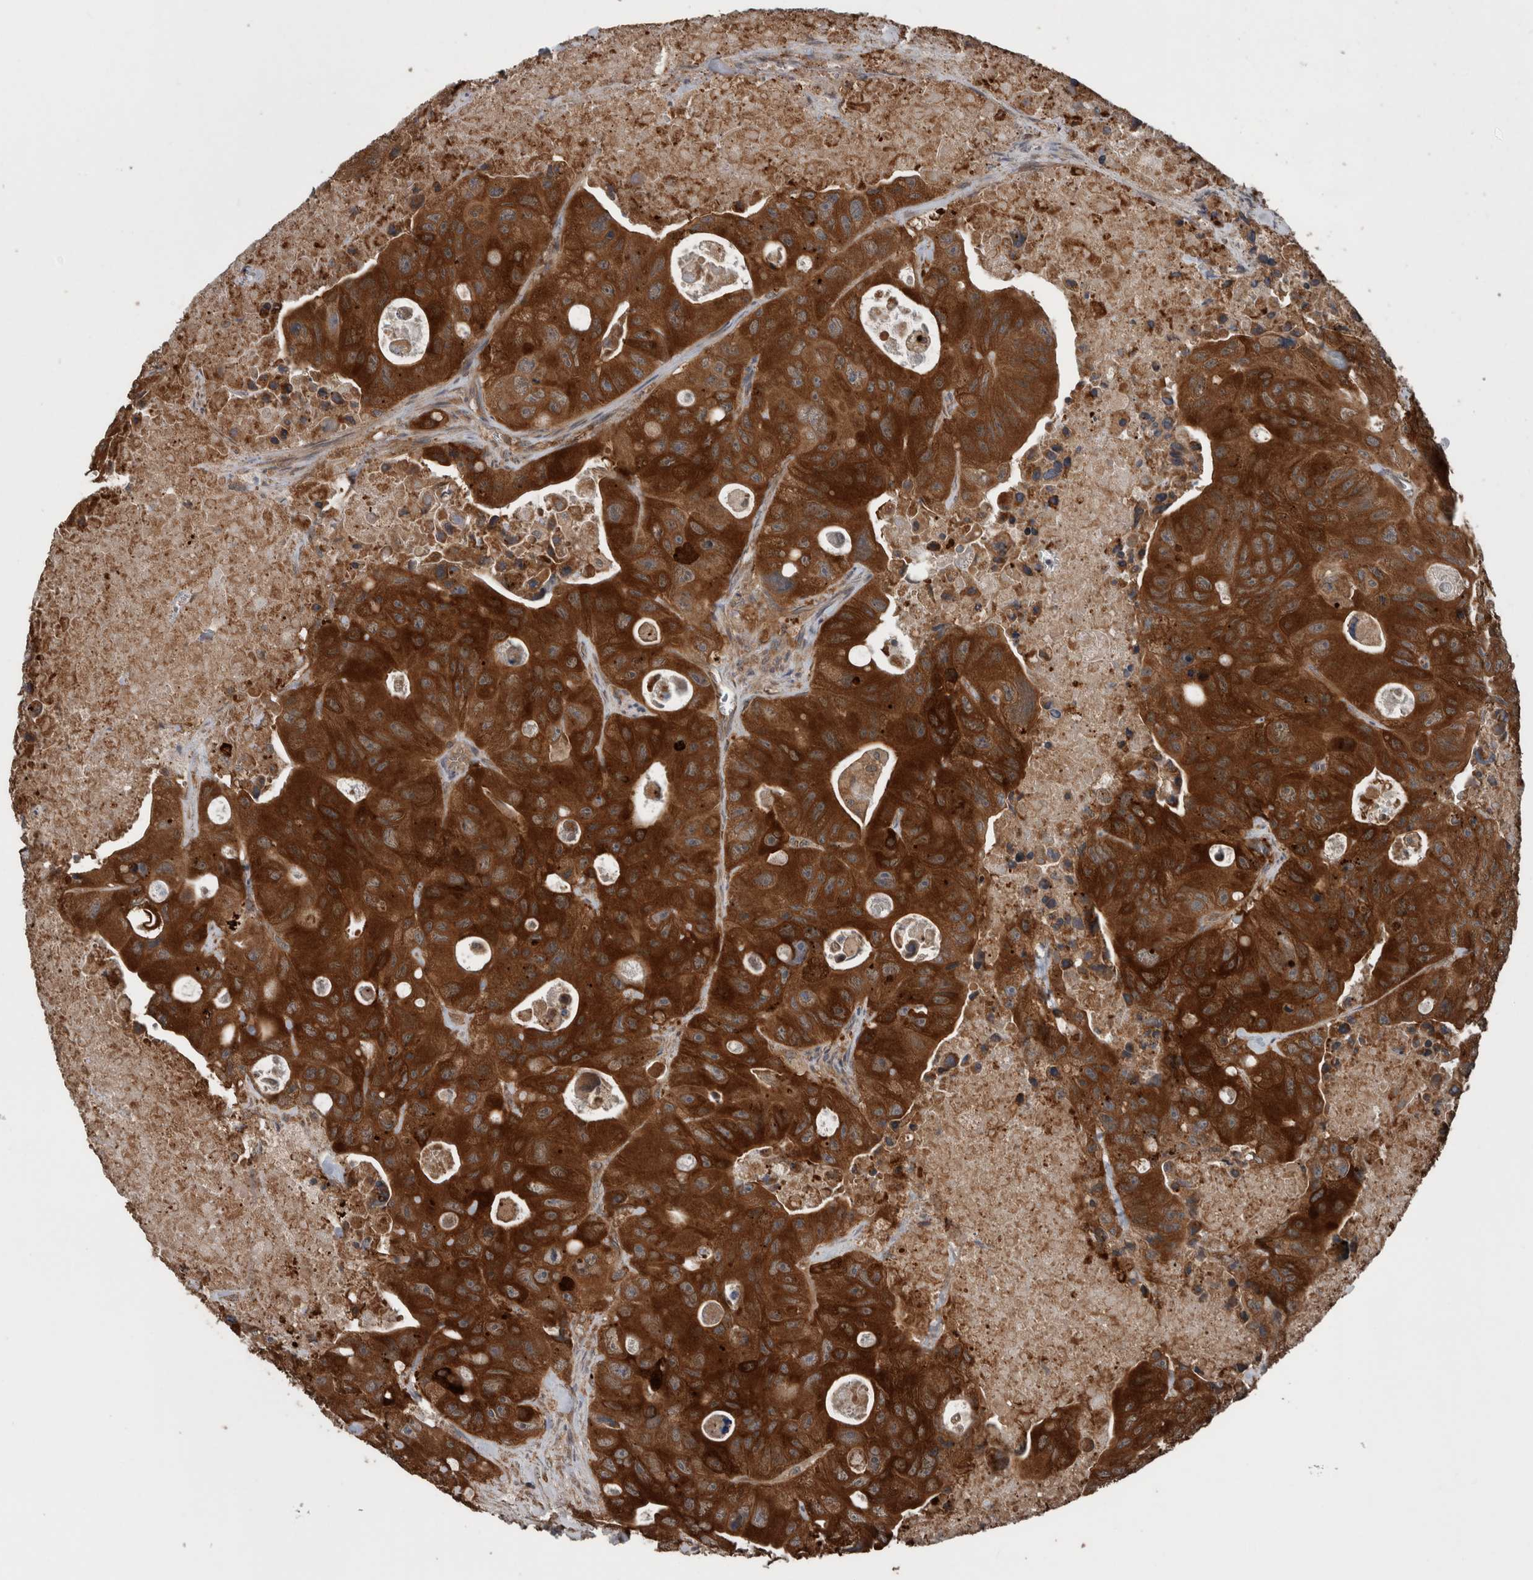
{"staining": {"intensity": "strong", "quantity": ">75%", "location": "cytoplasmic/membranous"}, "tissue": "colorectal cancer", "cell_type": "Tumor cells", "image_type": "cancer", "snomed": [{"axis": "morphology", "description": "Adenocarcinoma, NOS"}, {"axis": "topography", "description": "Colon"}], "caption": "Immunohistochemical staining of human colorectal cancer (adenocarcinoma) displays high levels of strong cytoplasmic/membranous protein staining in approximately >75% of tumor cells.", "gene": "RIOK3", "patient": {"sex": "female", "age": 46}}